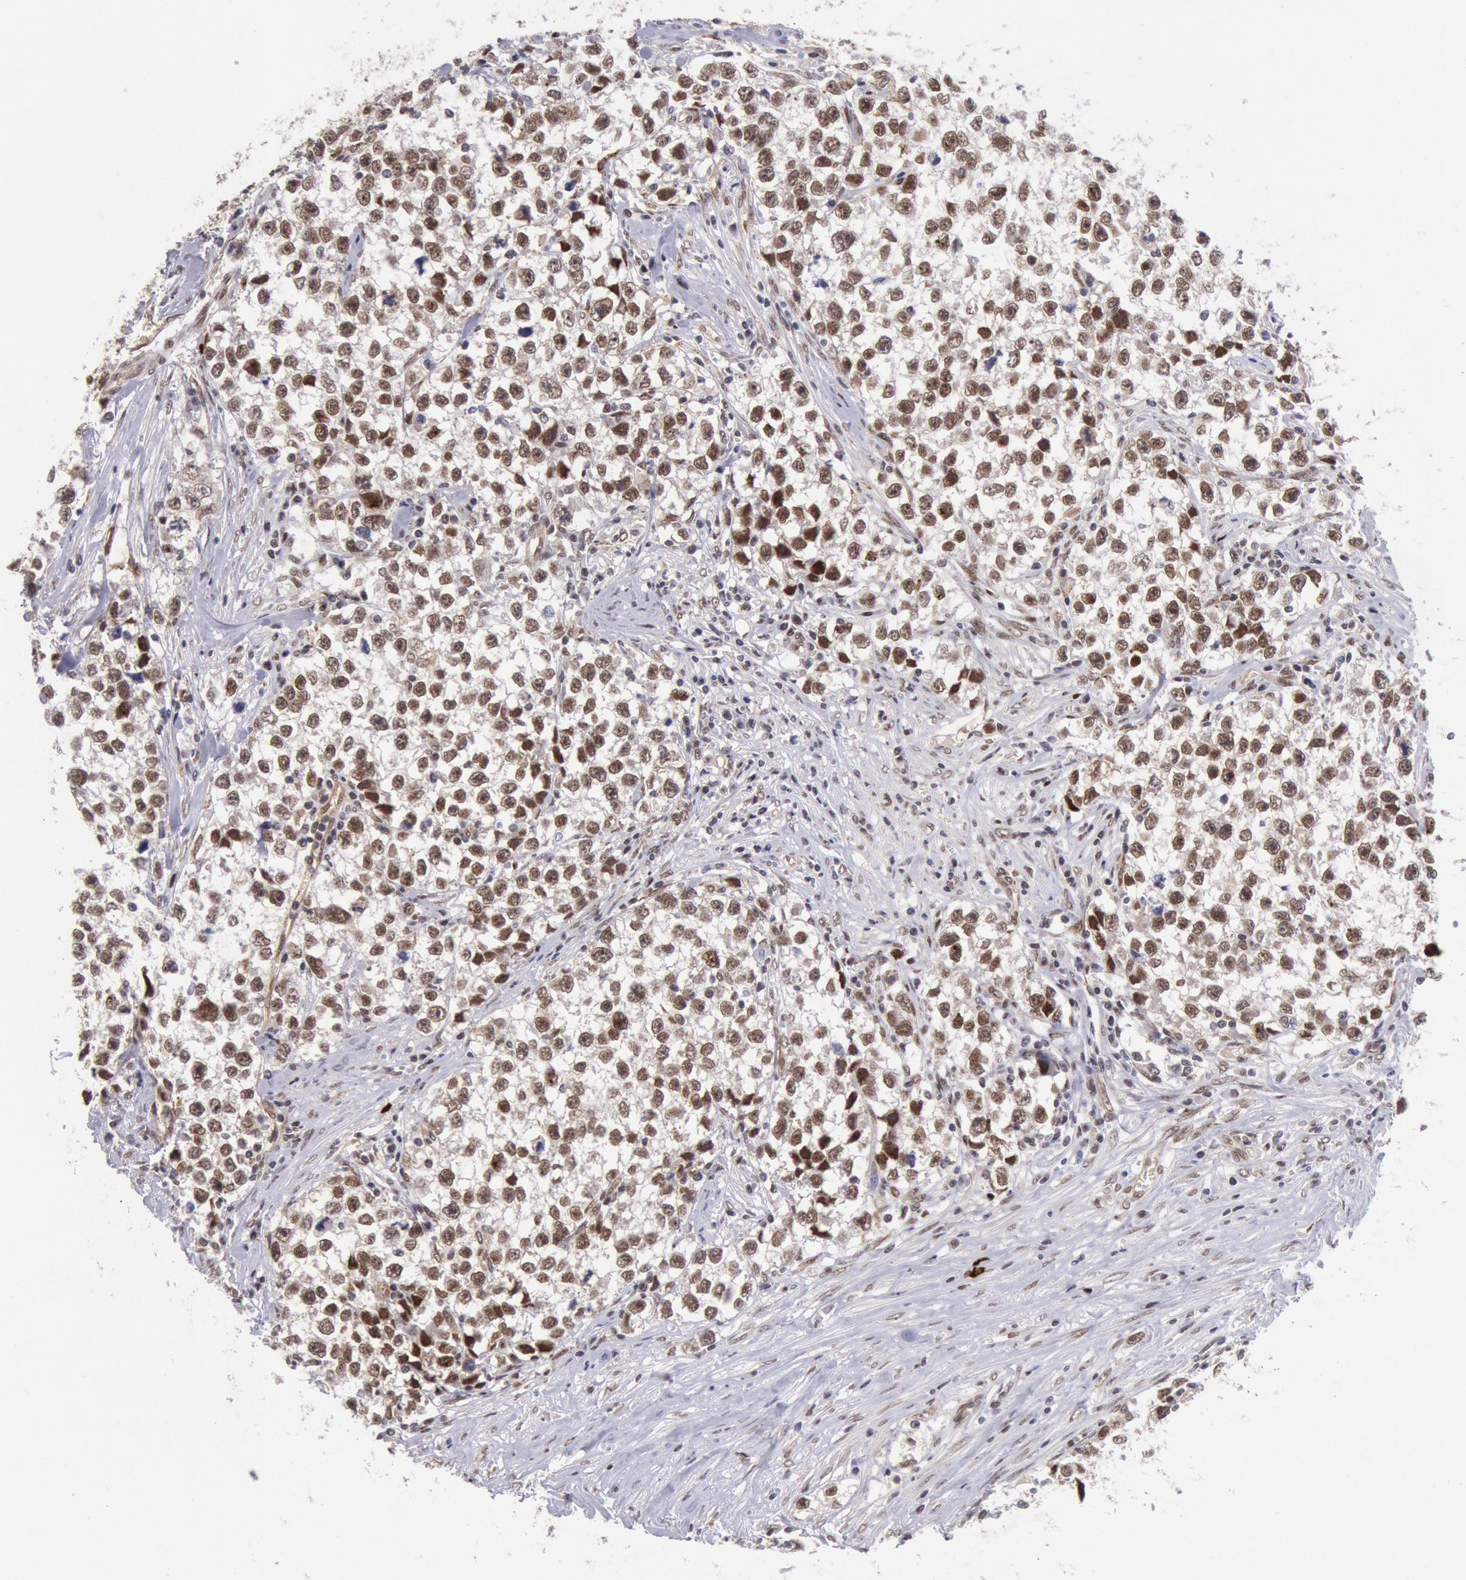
{"staining": {"intensity": "moderate", "quantity": ">75%", "location": "cytoplasmic/membranous,nuclear"}, "tissue": "testis cancer", "cell_type": "Tumor cells", "image_type": "cancer", "snomed": [{"axis": "morphology", "description": "Seminoma, NOS"}, {"axis": "morphology", "description": "Carcinoma, Embryonal, NOS"}, {"axis": "topography", "description": "Testis"}], "caption": "A brown stain labels moderate cytoplasmic/membranous and nuclear expression of a protein in human testis seminoma tumor cells. The protein of interest is stained brown, and the nuclei are stained in blue (DAB (3,3'-diaminobenzidine) IHC with brightfield microscopy, high magnification).", "gene": "CDKN2B", "patient": {"sex": "male", "age": 30}}